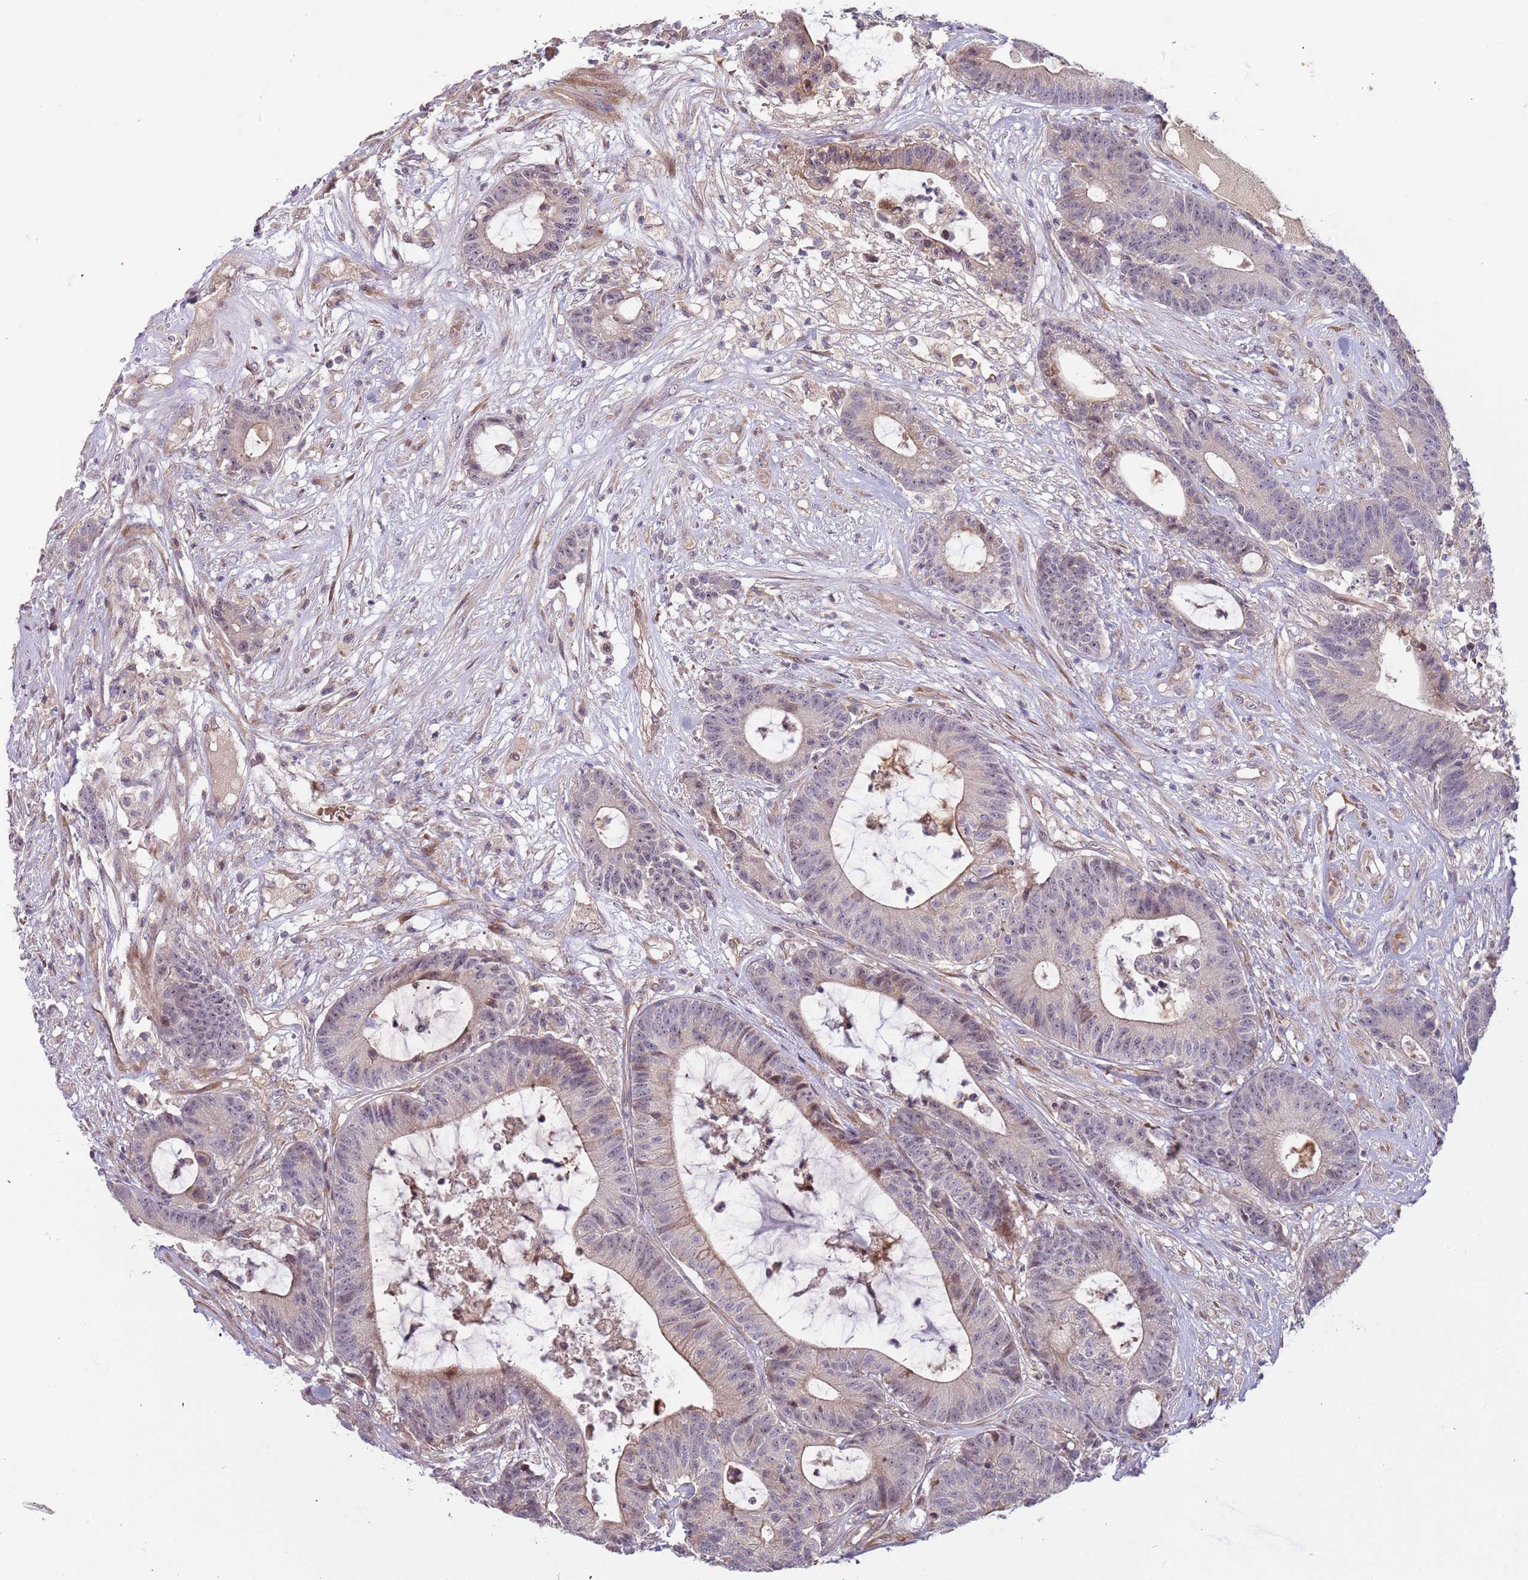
{"staining": {"intensity": "weak", "quantity": "25%-75%", "location": "cytoplasmic/membranous,nuclear"}, "tissue": "colorectal cancer", "cell_type": "Tumor cells", "image_type": "cancer", "snomed": [{"axis": "morphology", "description": "Adenocarcinoma, NOS"}, {"axis": "topography", "description": "Colon"}], "caption": "There is low levels of weak cytoplasmic/membranous and nuclear staining in tumor cells of adenocarcinoma (colorectal), as demonstrated by immunohistochemical staining (brown color).", "gene": "TRAPPC6B", "patient": {"sex": "female", "age": 84}}